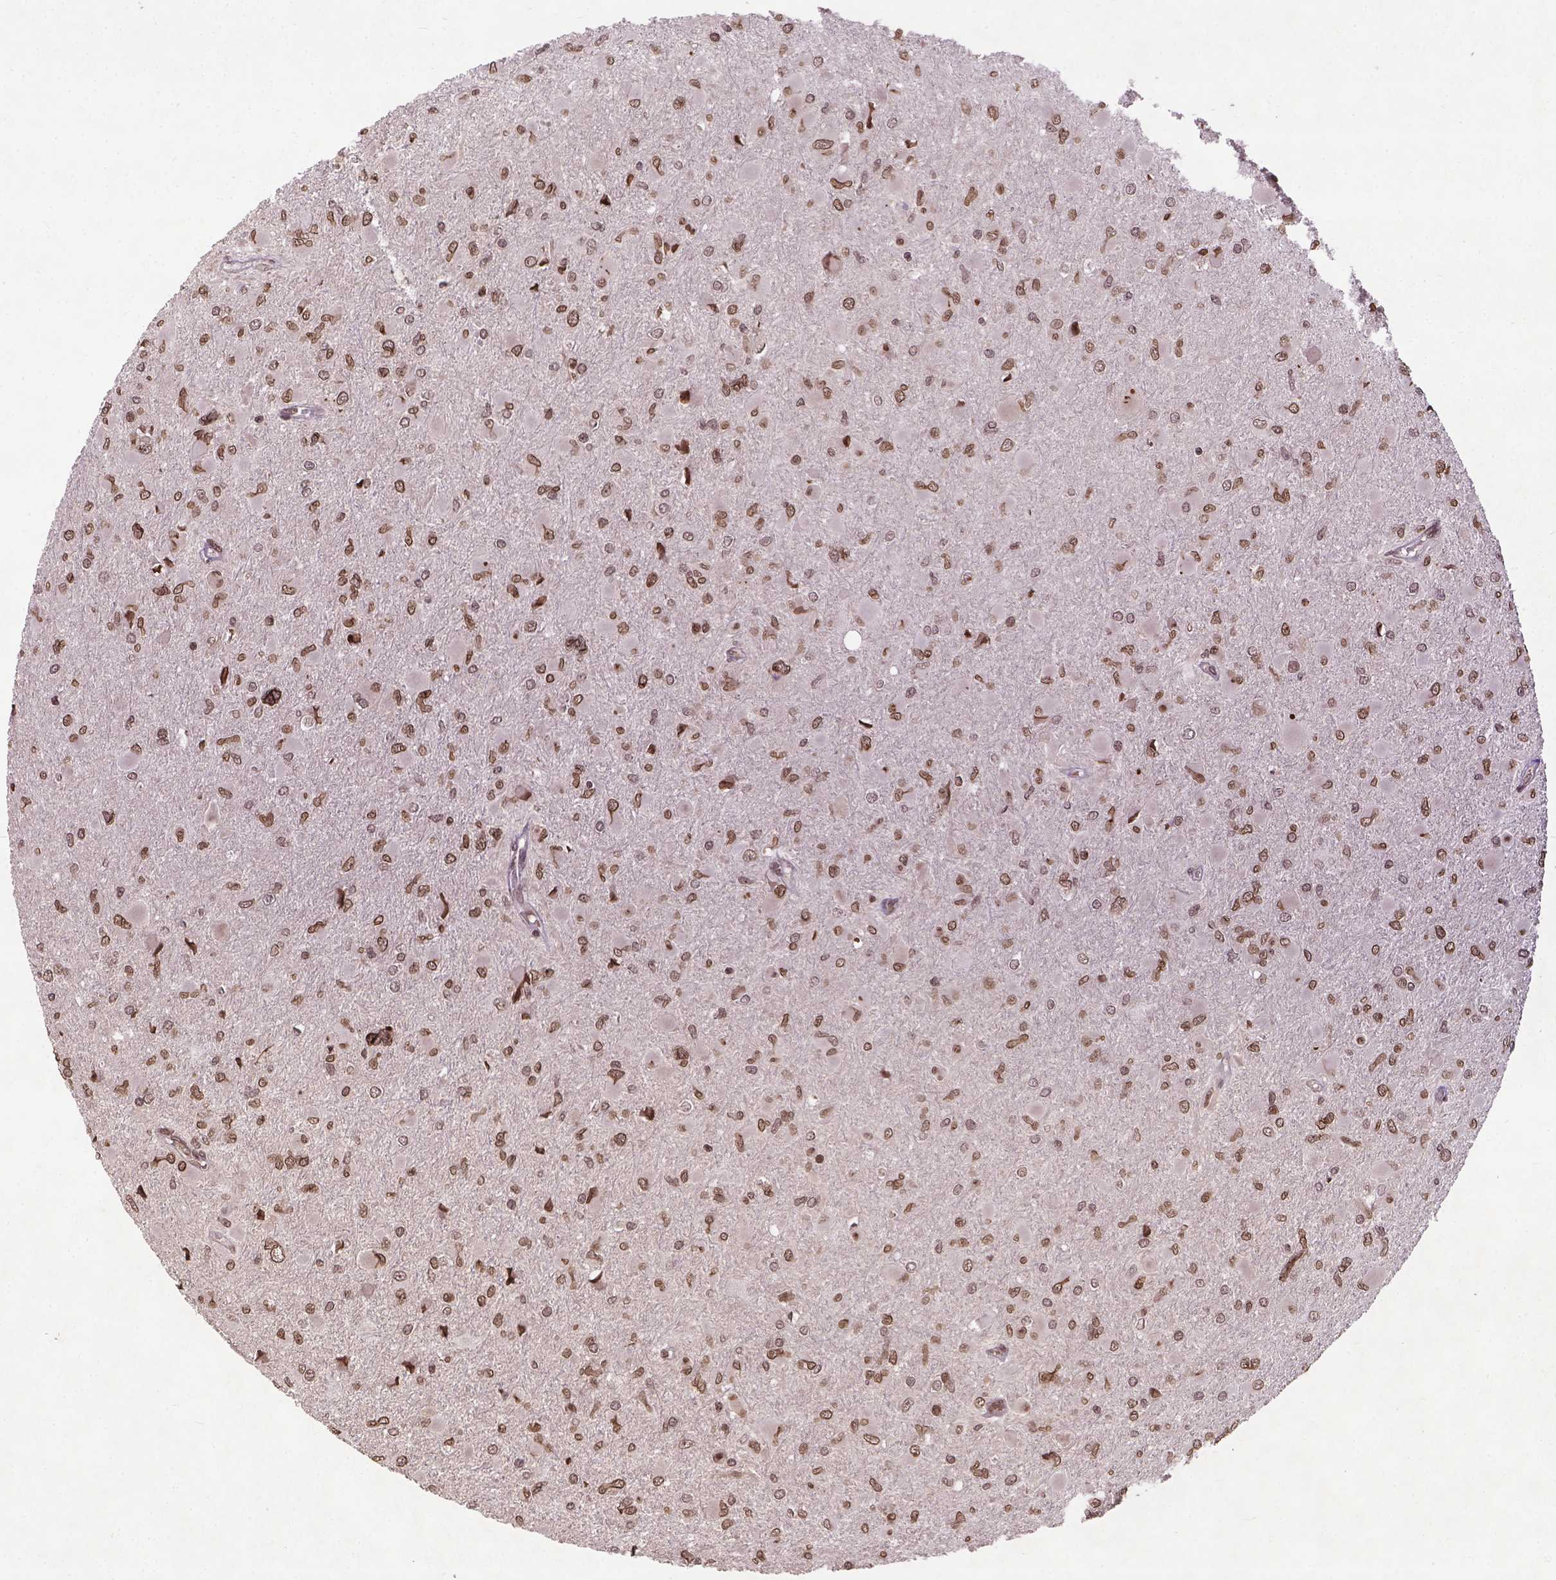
{"staining": {"intensity": "moderate", "quantity": ">75%", "location": "nuclear"}, "tissue": "glioma", "cell_type": "Tumor cells", "image_type": "cancer", "snomed": [{"axis": "morphology", "description": "Glioma, malignant, High grade"}, {"axis": "topography", "description": "Cerebral cortex"}], "caption": "Immunohistochemistry (IHC) micrograph of neoplastic tissue: human malignant glioma (high-grade) stained using immunohistochemistry reveals medium levels of moderate protein expression localized specifically in the nuclear of tumor cells, appearing as a nuclear brown color.", "gene": "BANF1", "patient": {"sex": "female", "age": 36}}